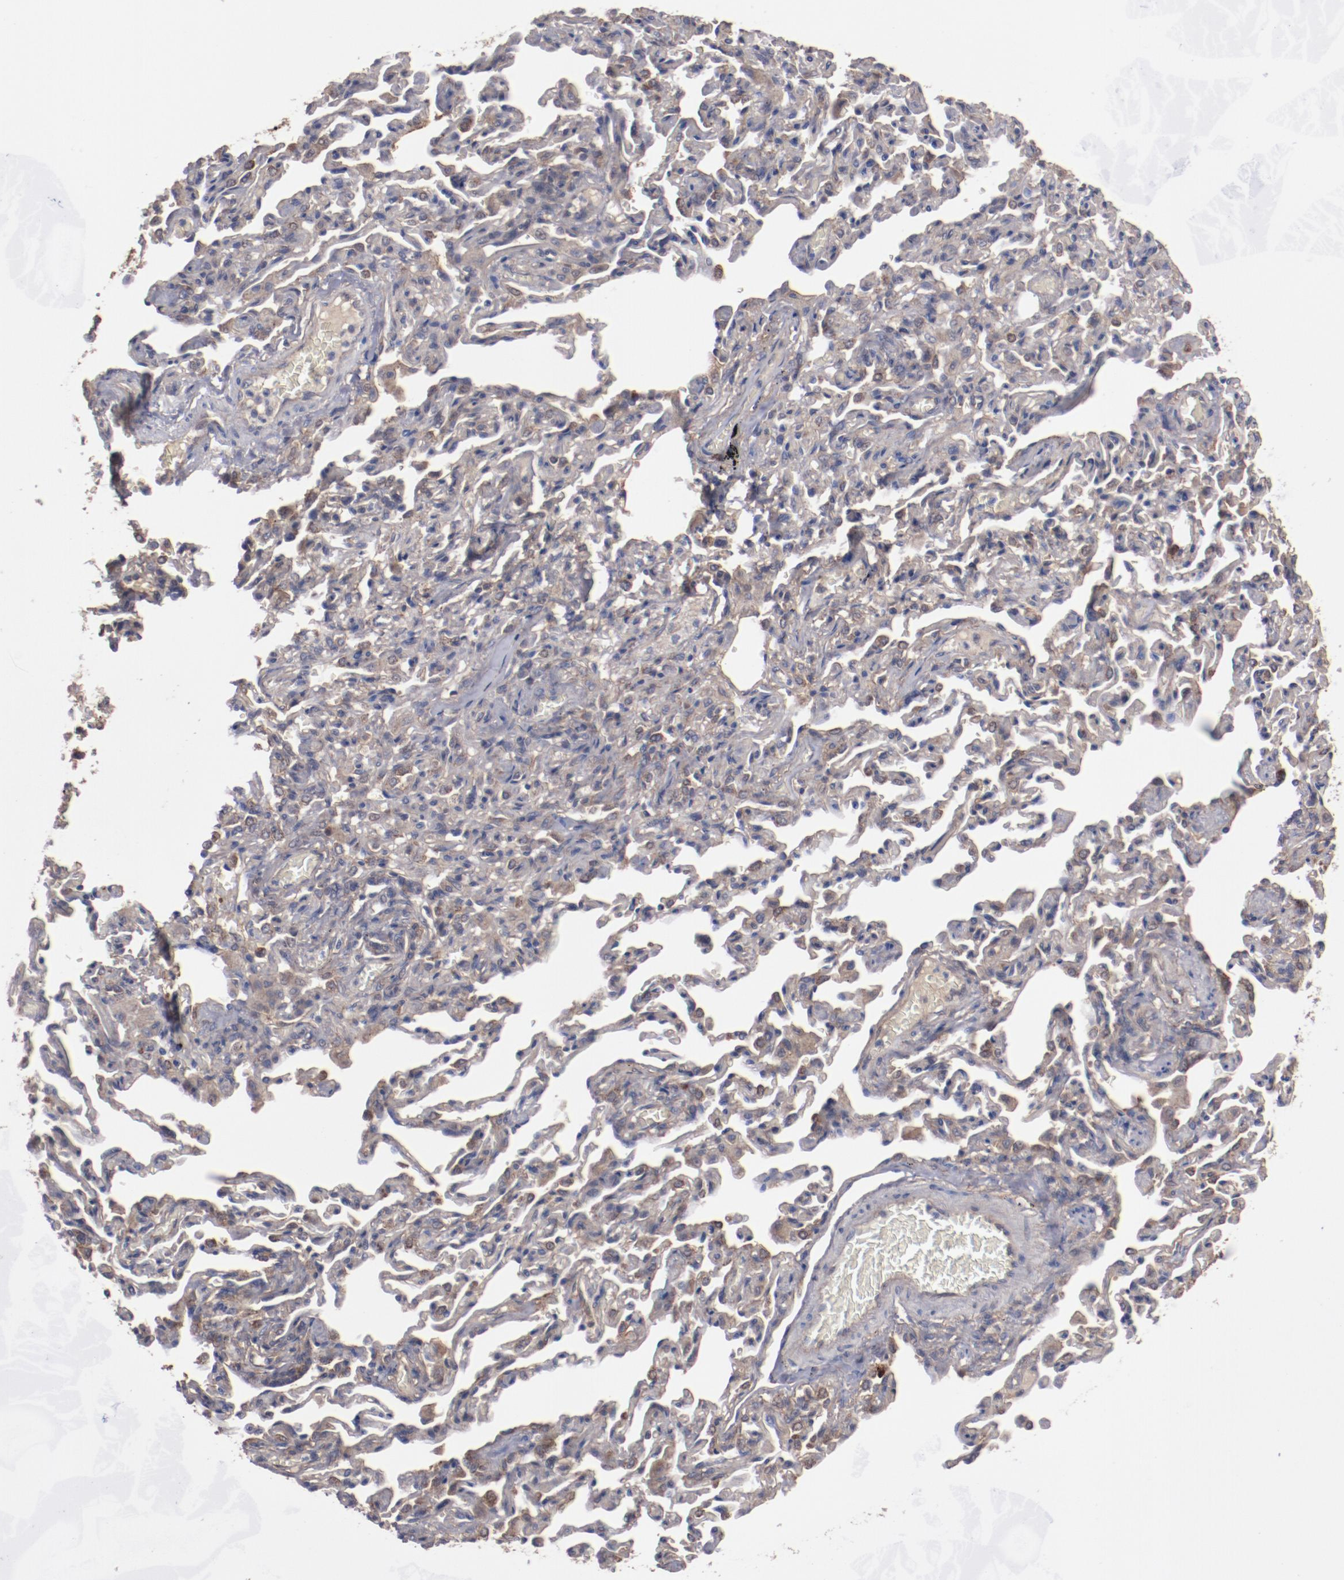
{"staining": {"intensity": "weak", "quantity": ">75%", "location": "cytoplasmic/membranous"}, "tissue": "bronchus", "cell_type": "Respiratory epithelial cells", "image_type": "normal", "snomed": [{"axis": "morphology", "description": "Normal tissue, NOS"}, {"axis": "topography", "description": "Lung"}], "caption": "Benign bronchus was stained to show a protein in brown. There is low levels of weak cytoplasmic/membranous positivity in approximately >75% of respiratory epithelial cells.", "gene": "DIPK2B", "patient": {"sex": "male", "age": 64}}